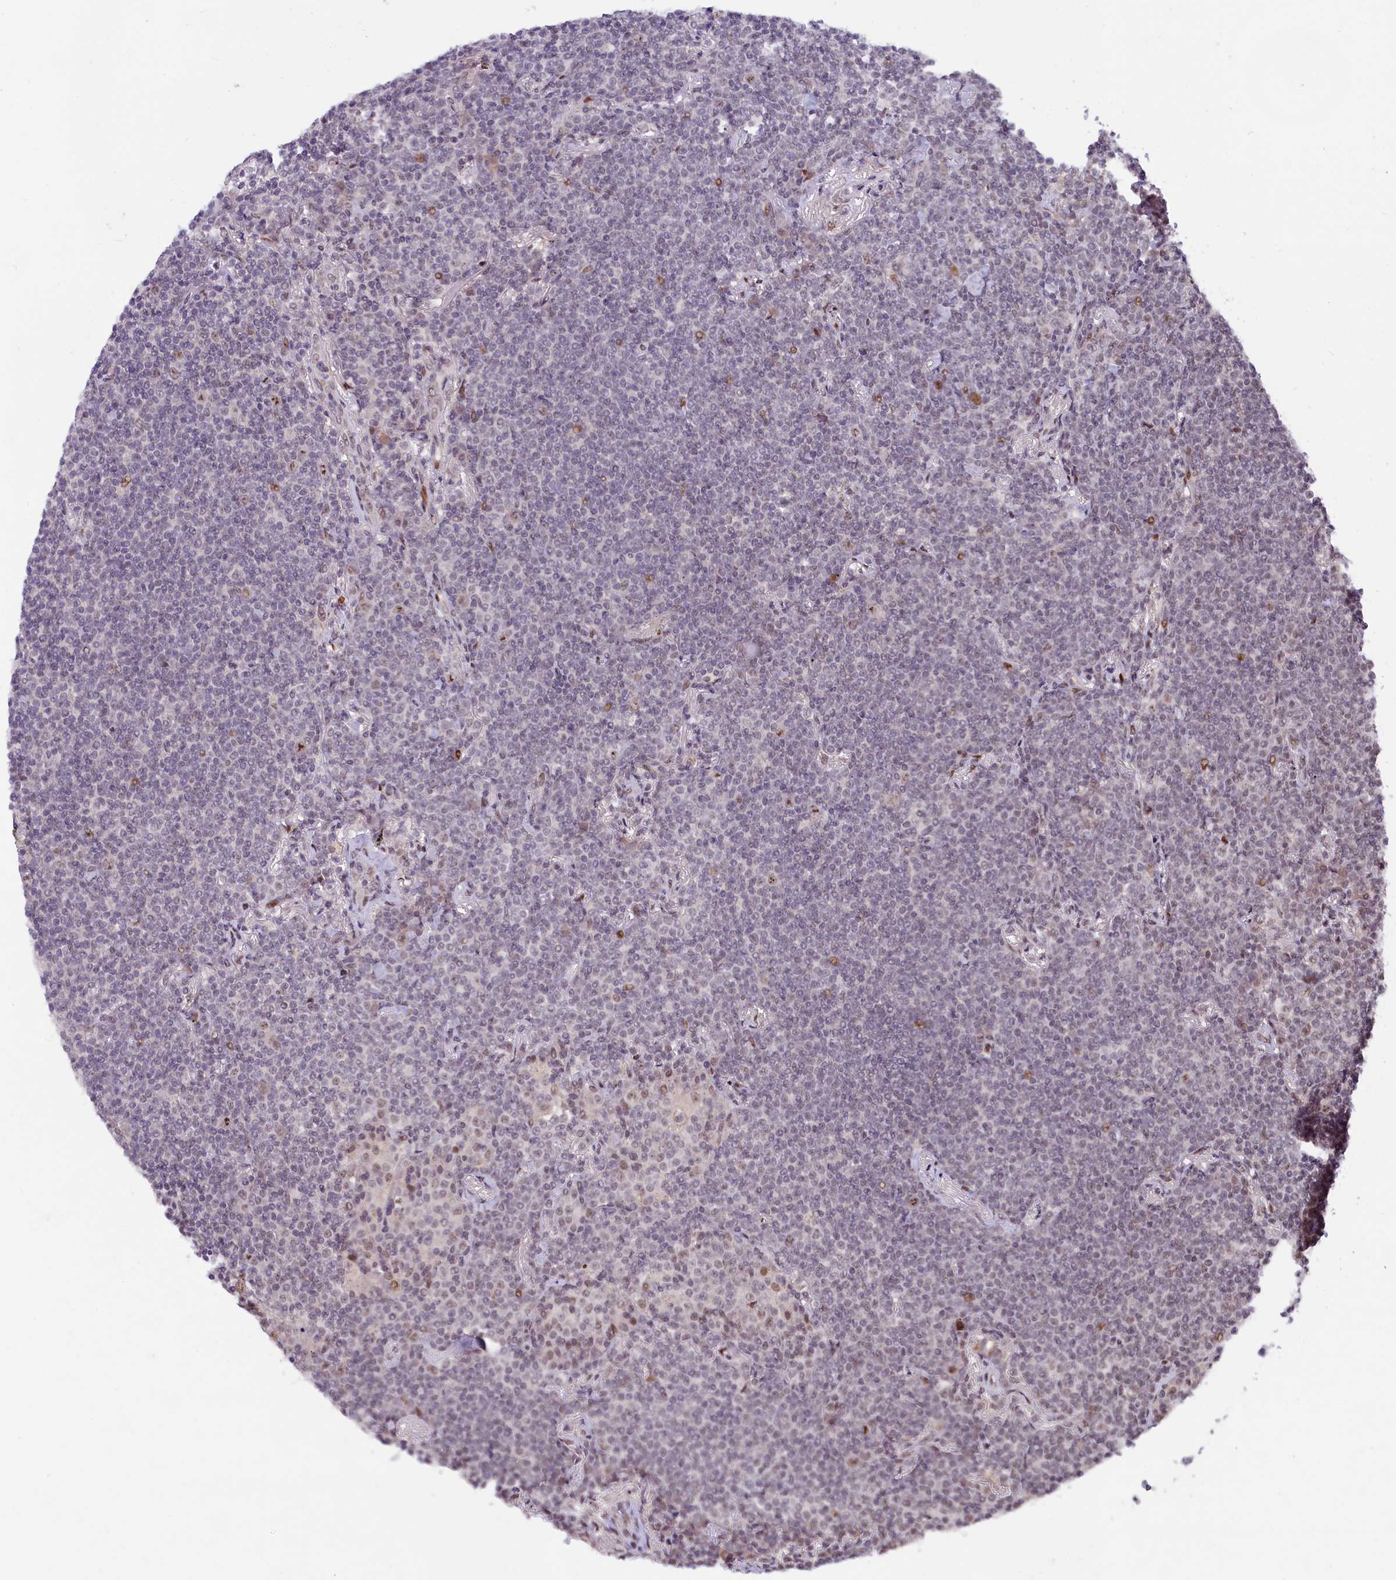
{"staining": {"intensity": "negative", "quantity": "none", "location": "none"}, "tissue": "lymphoma", "cell_type": "Tumor cells", "image_type": "cancer", "snomed": [{"axis": "morphology", "description": "Malignant lymphoma, non-Hodgkin's type, Low grade"}, {"axis": "topography", "description": "Lung"}], "caption": "Human malignant lymphoma, non-Hodgkin's type (low-grade) stained for a protein using immunohistochemistry (IHC) exhibits no expression in tumor cells.", "gene": "ANKS3", "patient": {"sex": "female", "age": 71}}